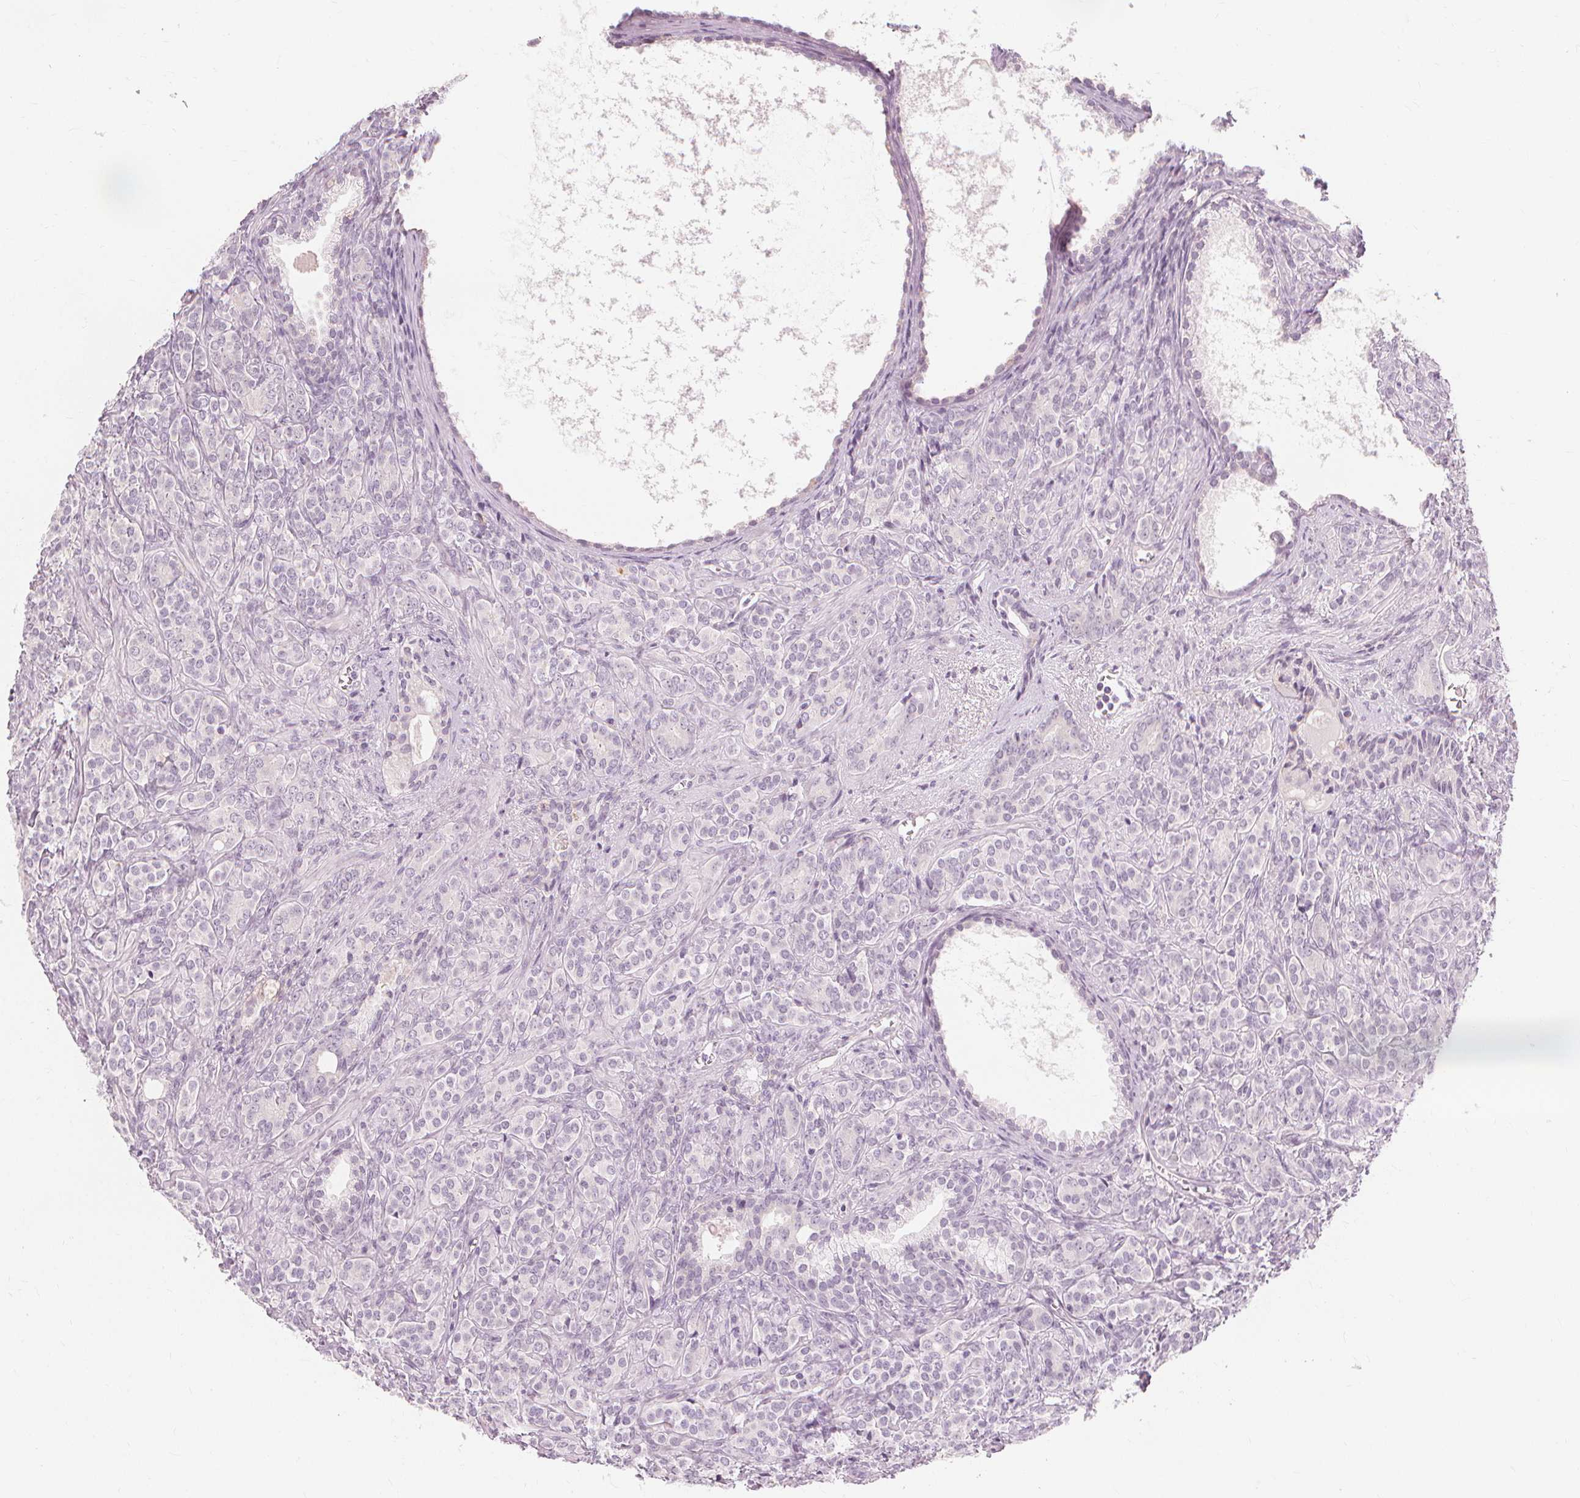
{"staining": {"intensity": "negative", "quantity": "none", "location": "none"}, "tissue": "prostate cancer", "cell_type": "Tumor cells", "image_type": "cancer", "snomed": [{"axis": "morphology", "description": "Adenocarcinoma, High grade"}, {"axis": "topography", "description": "Prostate"}], "caption": "This is an IHC image of prostate cancer (high-grade adenocarcinoma). There is no positivity in tumor cells.", "gene": "MUC12", "patient": {"sex": "male", "age": 84}}